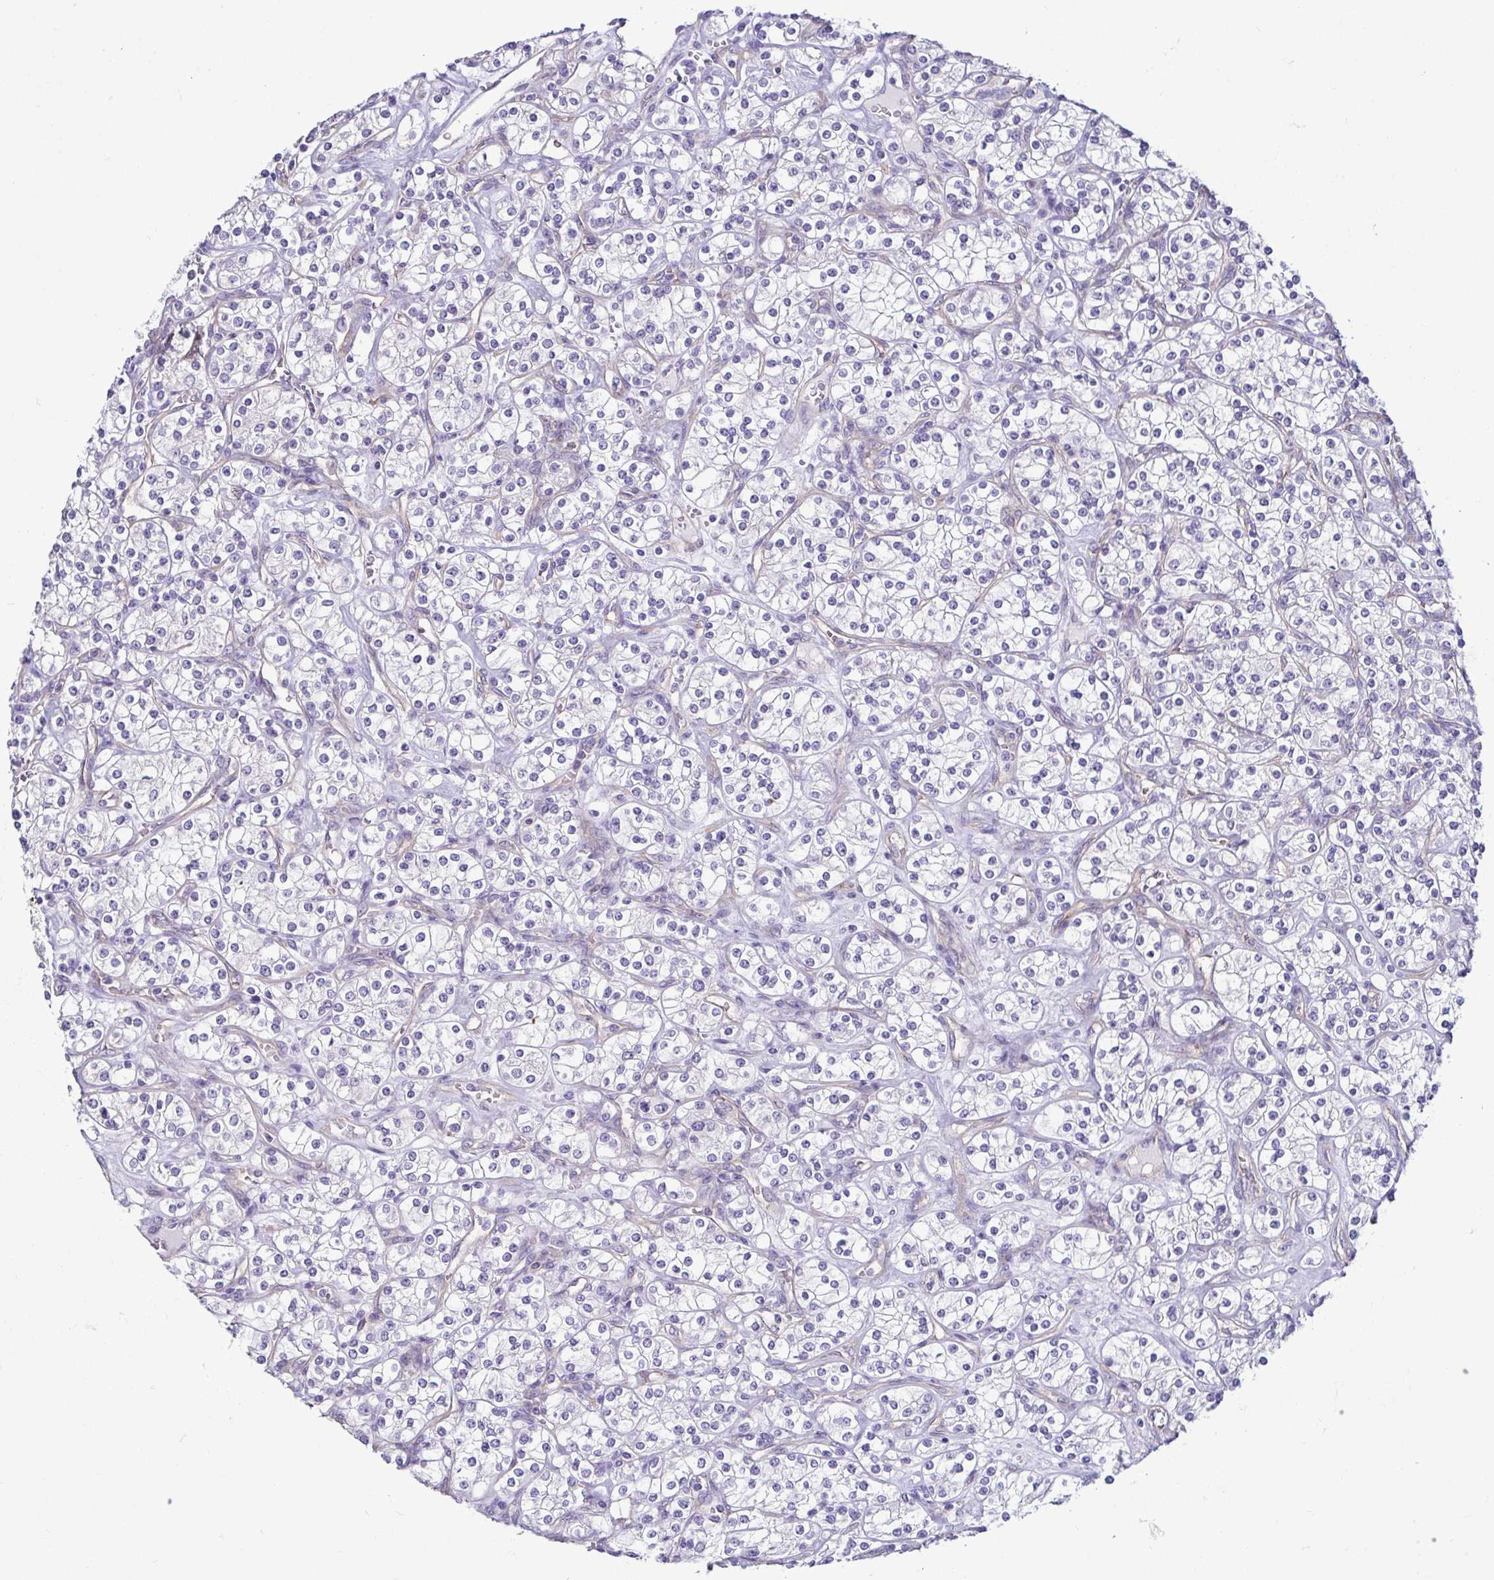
{"staining": {"intensity": "negative", "quantity": "none", "location": "none"}, "tissue": "renal cancer", "cell_type": "Tumor cells", "image_type": "cancer", "snomed": [{"axis": "morphology", "description": "Adenocarcinoma, NOS"}, {"axis": "topography", "description": "Kidney"}], "caption": "This is an immunohistochemistry photomicrograph of renal adenocarcinoma. There is no staining in tumor cells.", "gene": "CASP14", "patient": {"sex": "male", "age": 77}}